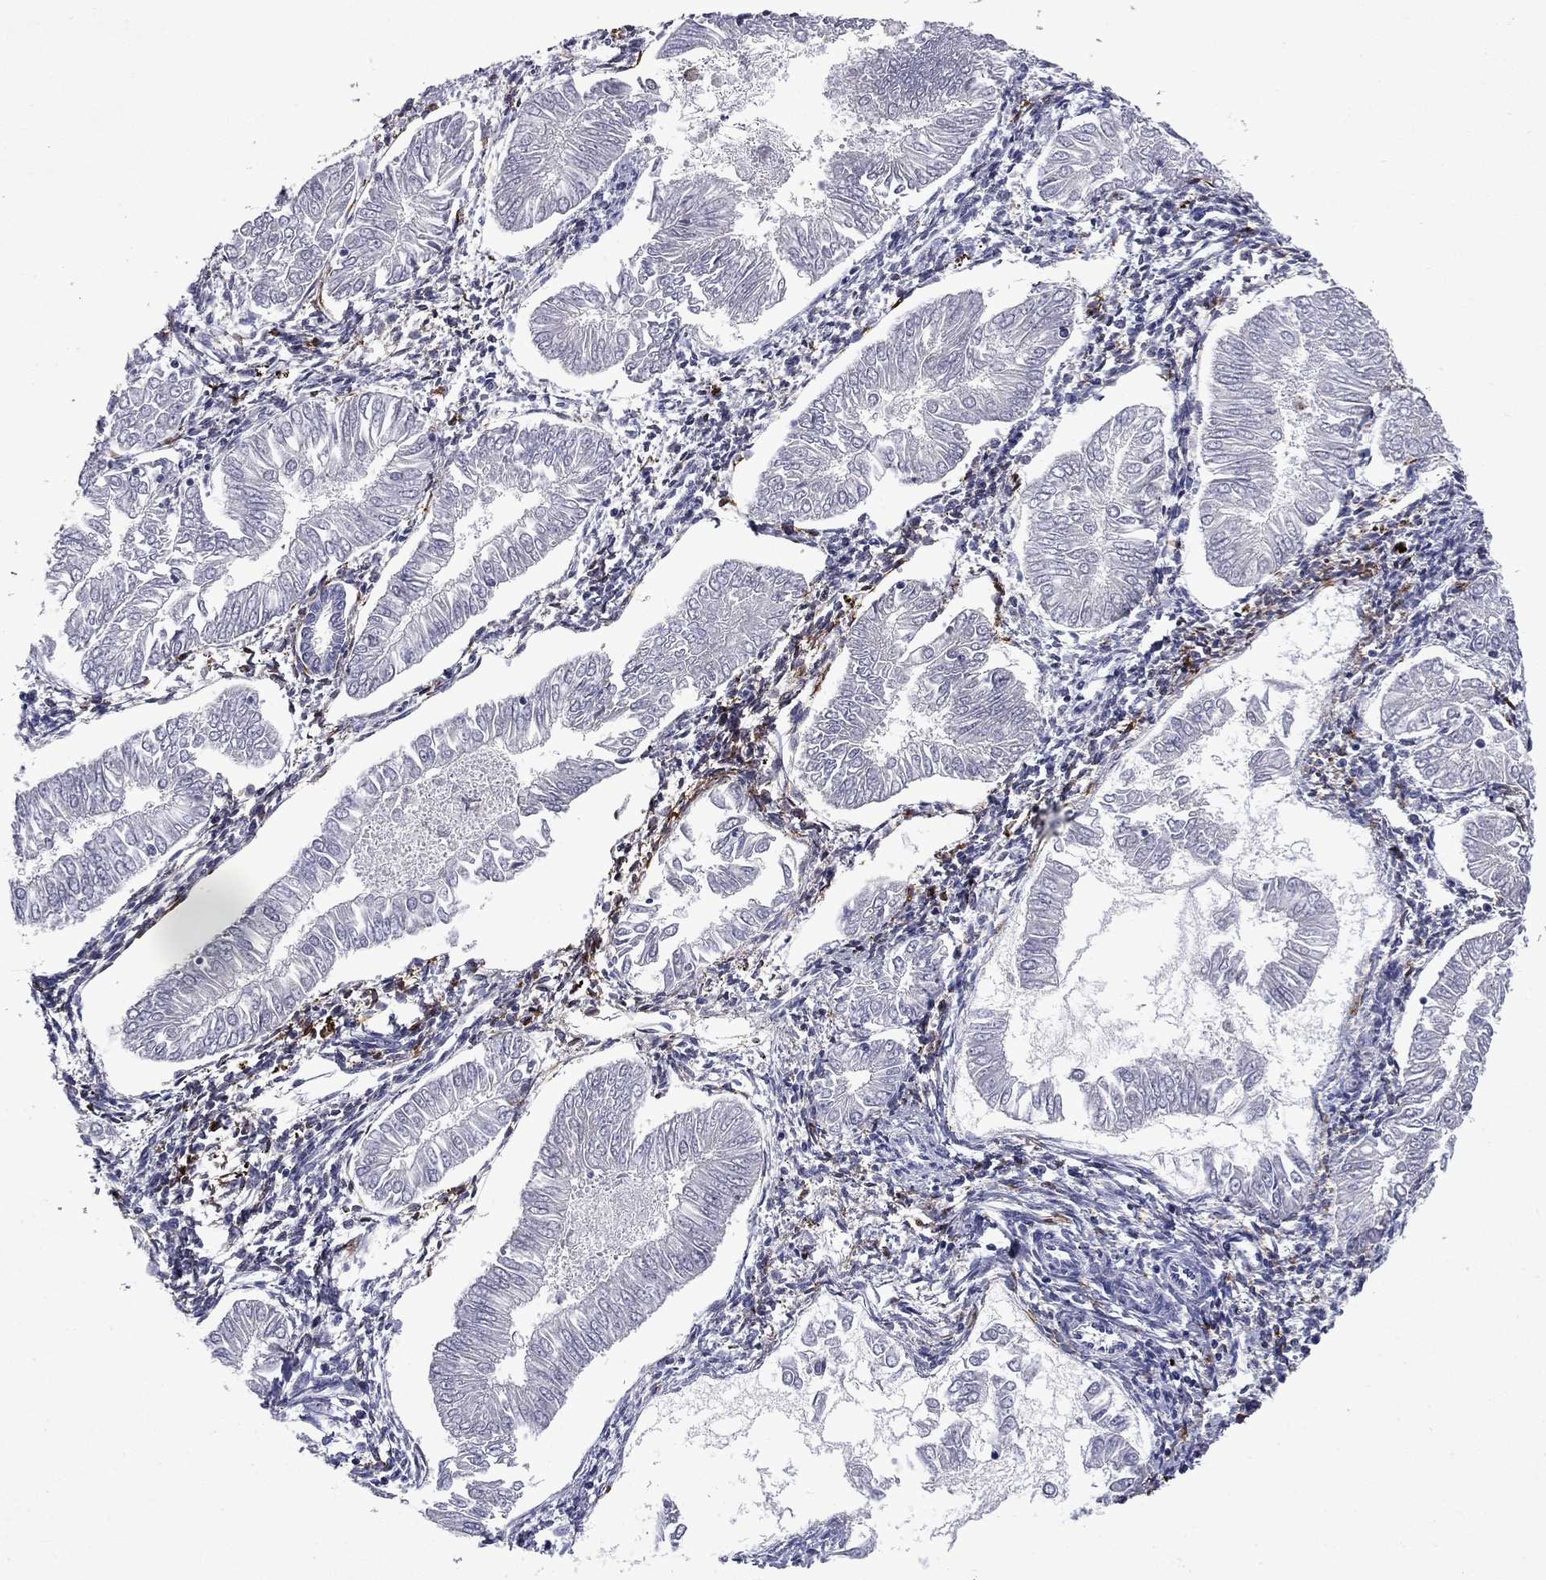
{"staining": {"intensity": "negative", "quantity": "none", "location": "none"}, "tissue": "endometrial cancer", "cell_type": "Tumor cells", "image_type": "cancer", "snomed": [{"axis": "morphology", "description": "Adenocarcinoma, NOS"}, {"axis": "topography", "description": "Endometrium"}], "caption": "Micrograph shows no significant protein staining in tumor cells of endometrial cancer (adenocarcinoma). Brightfield microscopy of IHC stained with DAB (brown) and hematoxylin (blue), captured at high magnification.", "gene": "ECM1", "patient": {"sex": "female", "age": 53}}